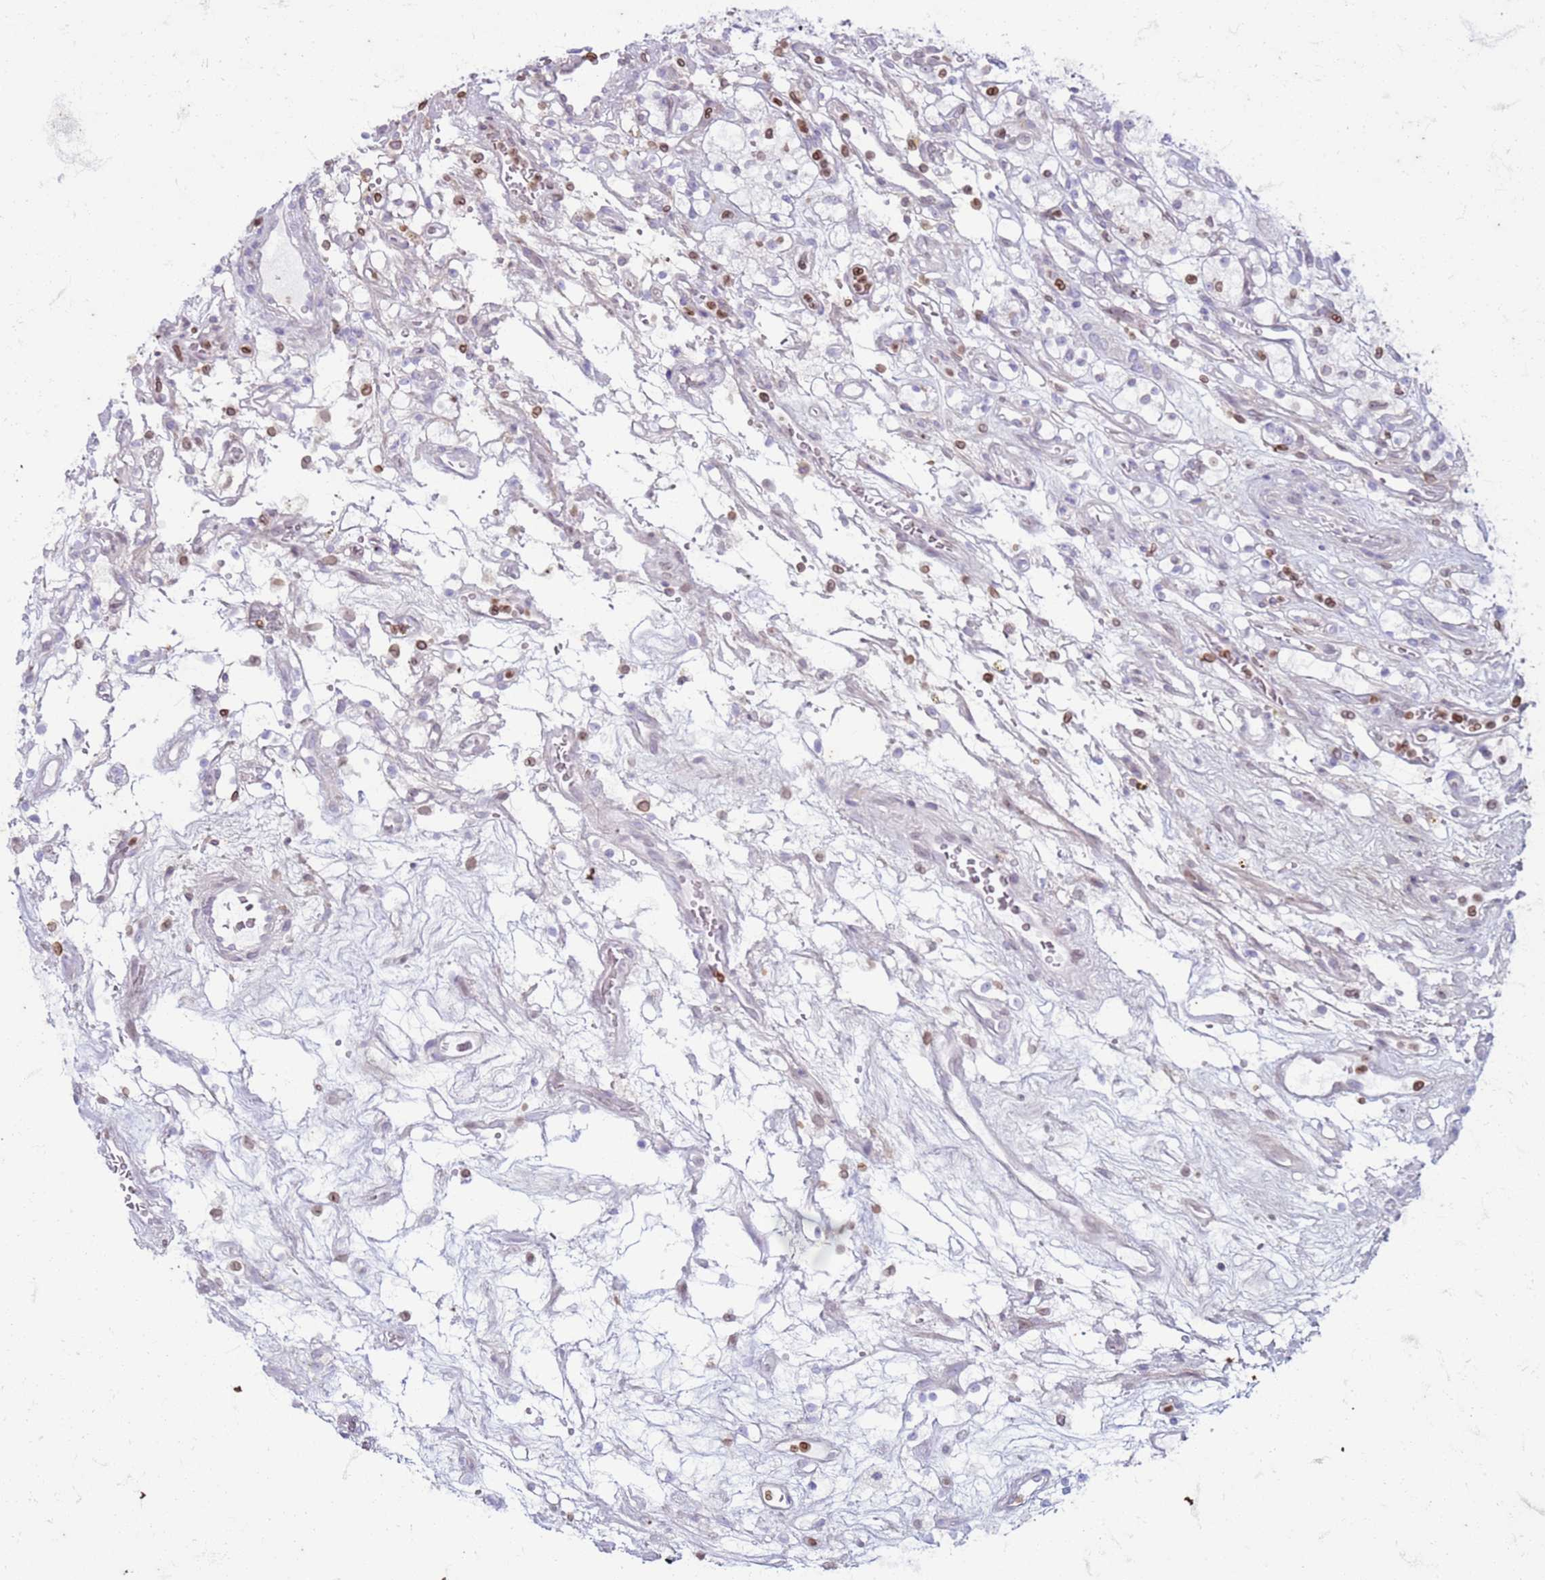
{"staining": {"intensity": "negative", "quantity": "none", "location": "none"}, "tissue": "renal cancer", "cell_type": "Tumor cells", "image_type": "cancer", "snomed": [{"axis": "morphology", "description": "Adenocarcinoma, NOS"}, {"axis": "topography", "description": "Kidney"}], "caption": "High power microscopy photomicrograph of an immunohistochemistry histopathology image of adenocarcinoma (renal), revealing no significant staining in tumor cells. The staining was performed using DAB to visualize the protein expression in brown, while the nuclei were stained in blue with hematoxylin (Magnification: 20x).", "gene": "METTL25B", "patient": {"sex": "female", "age": 69}}